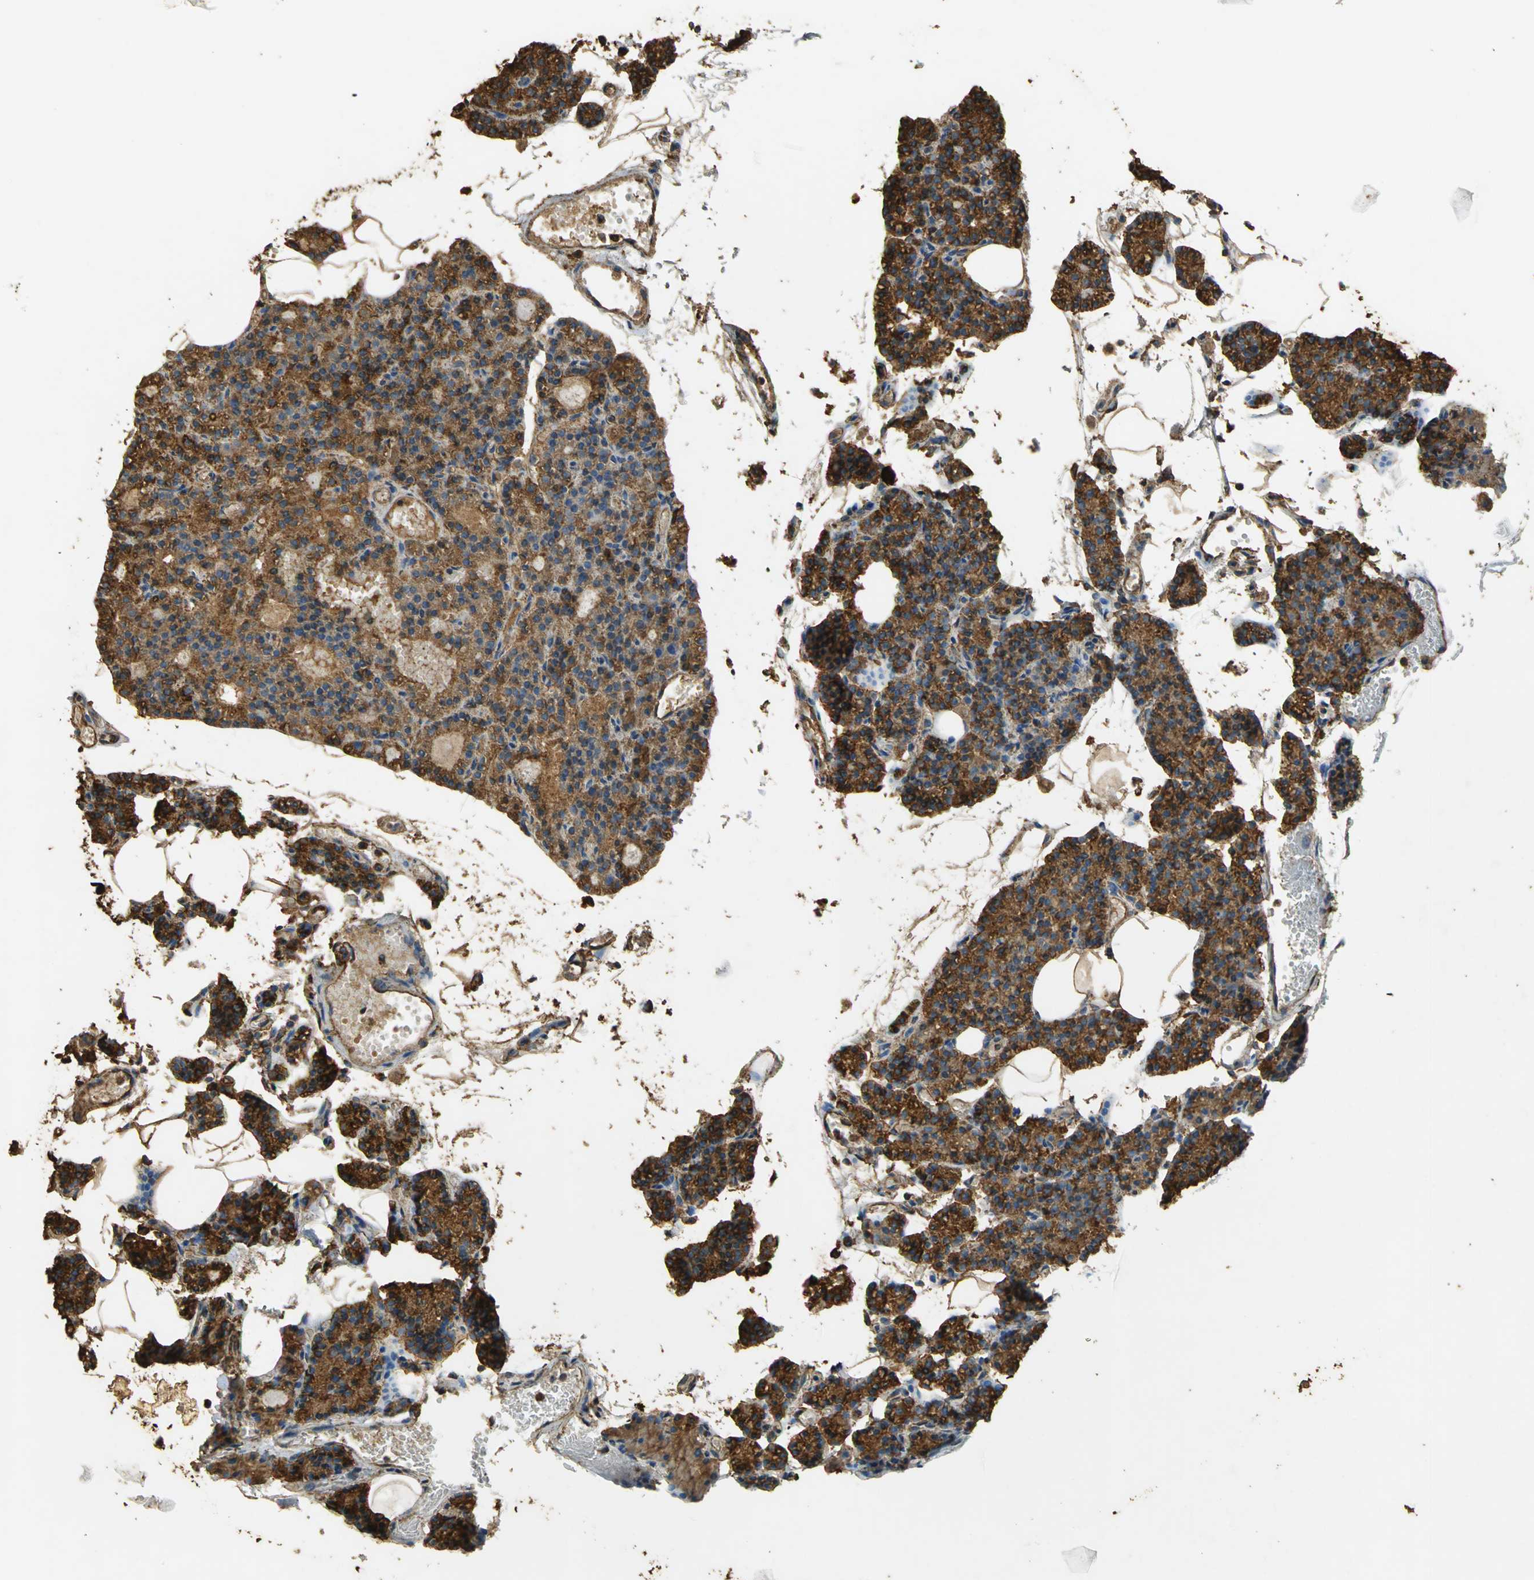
{"staining": {"intensity": "strong", "quantity": ">75%", "location": "cytoplasmic/membranous"}, "tissue": "parathyroid gland", "cell_type": "Glandular cells", "image_type": "normal", "snomed": [{"axis": "morphology", "description": "Normal tissue, NOS"}, {"axis": "topography", "description": "Parathyroid gland"}], "caption": "This image displays immunohistochemistry (IHC) staining of benign parathyroid gland, with high strong cytoplasmic/membranous positivity in about >75% of glandular cells.", "gene": "HSP90B1", "patient": {"sex": "female", "age": 60}}